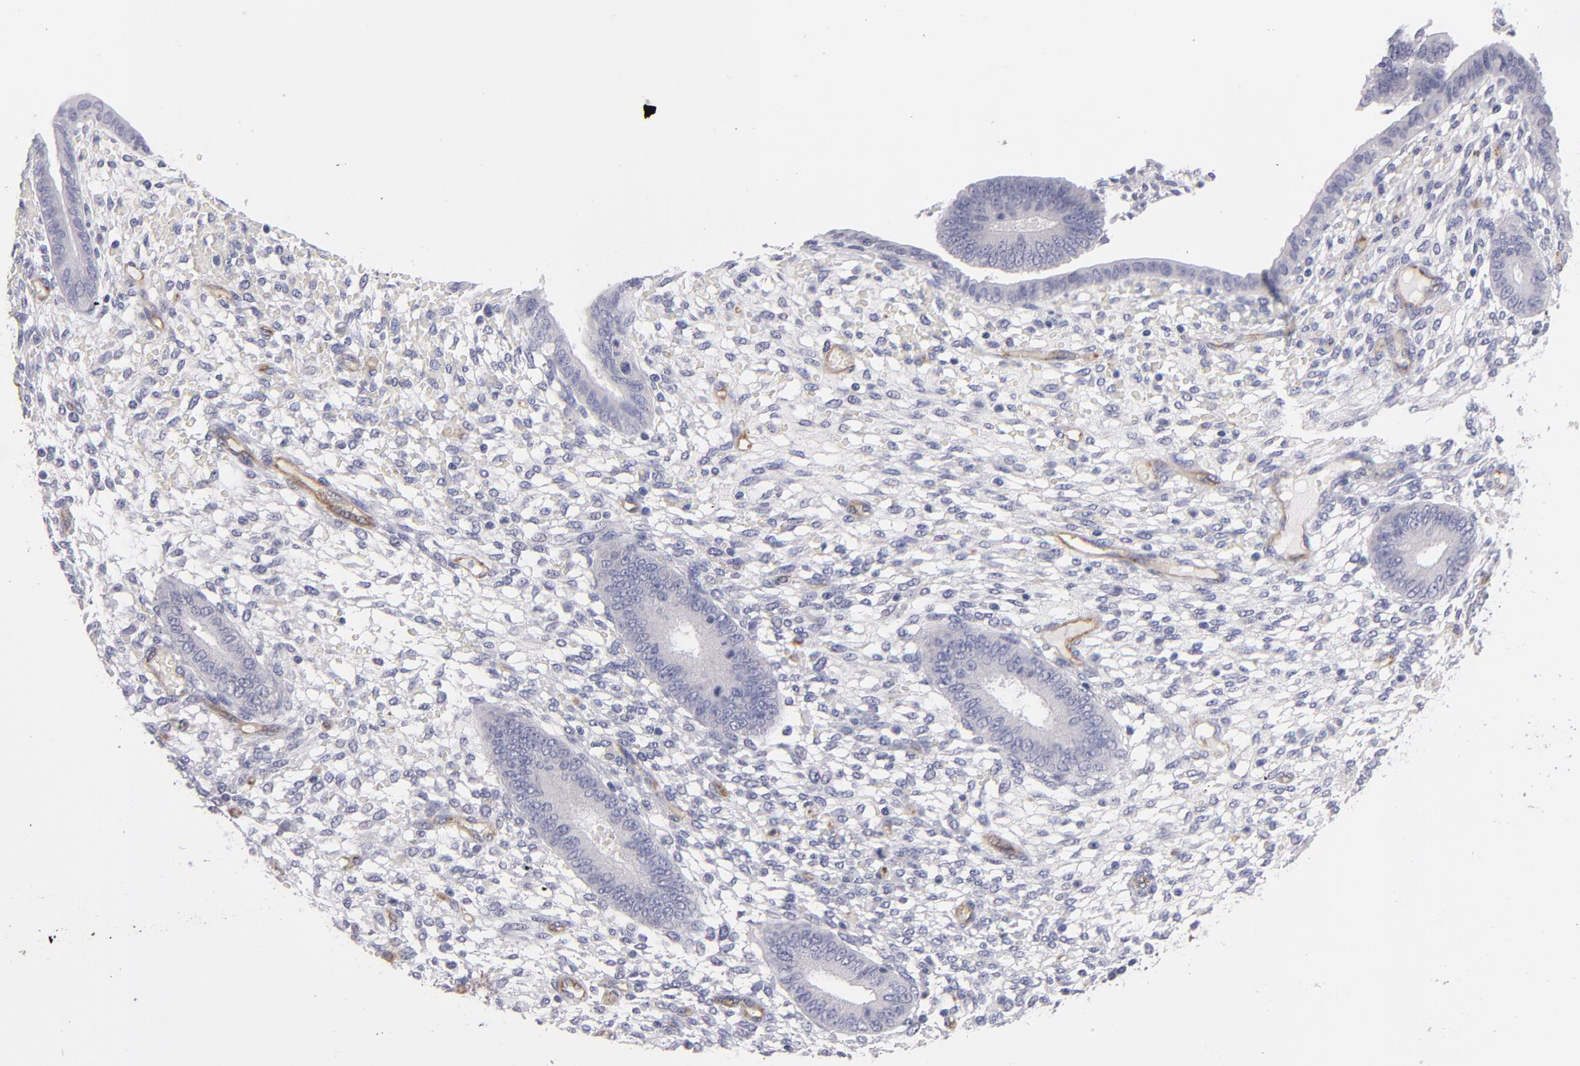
{"staining": {"intensity": "negative", "quantity": "none", "location": "none"}, "tissue": "endometrium", "cell_type": "Cells in endometrial stroma", "image_type": "normal", "snomed": [{"axis": "morphology", "description": "Normal tissue, NOS"}, {"axis": "topography", "description": "Endometrium"}], "caption": "Immunohistochemistry (IHC) micrograph of unremarkable endometrium stained for a protein (brown), which demonstrates no positivity in cells in endometrial stroma. The staining is performed using DAB (3,3'-diaminobenzidine) brown chromogen with nuclei counter-stained in using hematoxylin.", "gene": "PLVAP", "patient": {"sex": "female", "age": 42}}